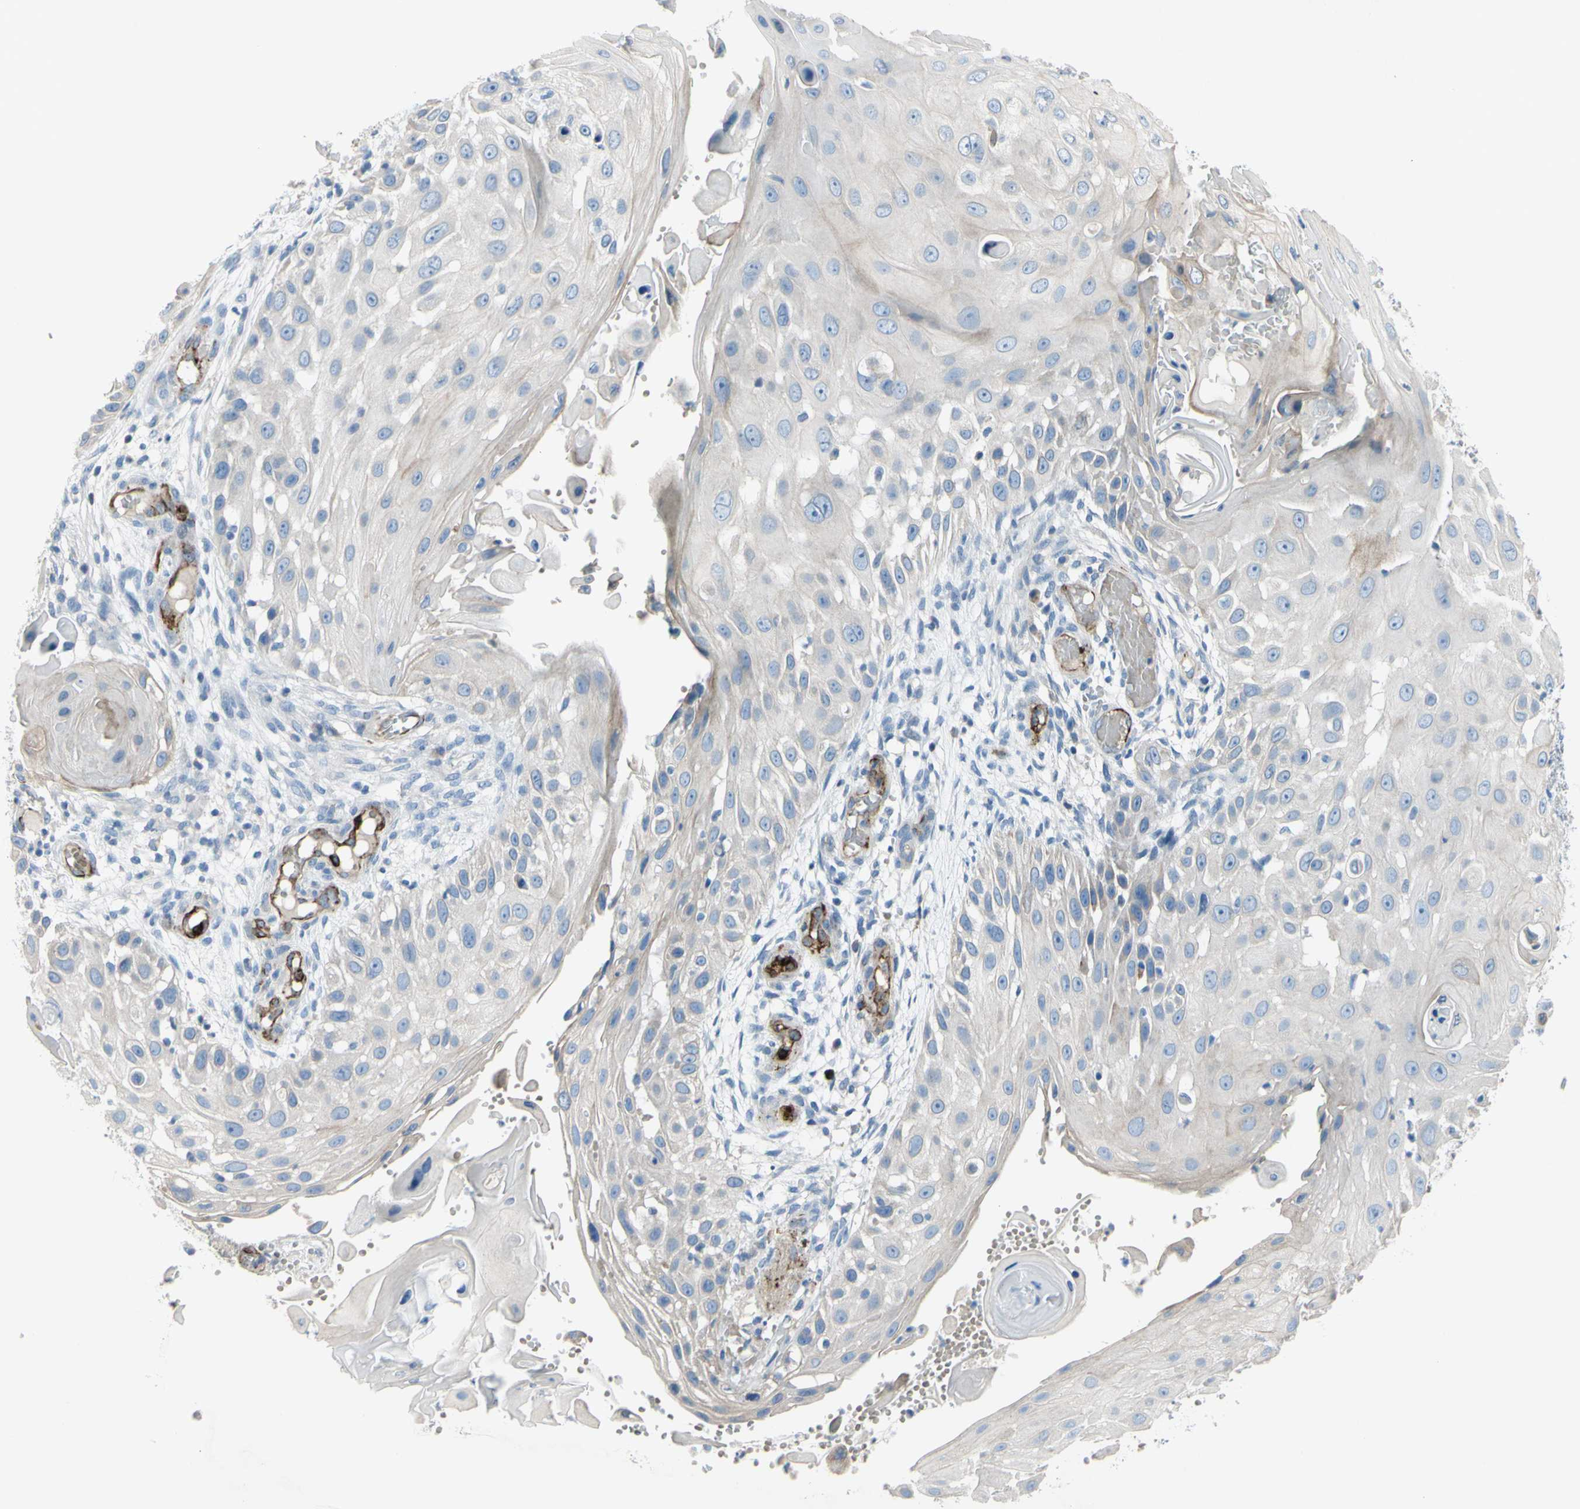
{"staining": {"intensity": "negative", "quantity": "none", "location": "none"}, "tissue": "skin cancer", "cell_type": "Tumor cells", "image_type": "cancer", "snomed": [{"axis": "morphology", "description": "Squamous cell carcinoma, NOS"}, {"axis": "topography", "description": "Skin"}], "caption": "An image of squamous cell carcinoma (skin) stained for a protein demonstrates no brown staining in tumor cells. (Immunohistochemistry (ihc), brightfield microscopy, high magnification).", "gene": "PRRG2", "patient": {"sex": "female", "age": 44}}